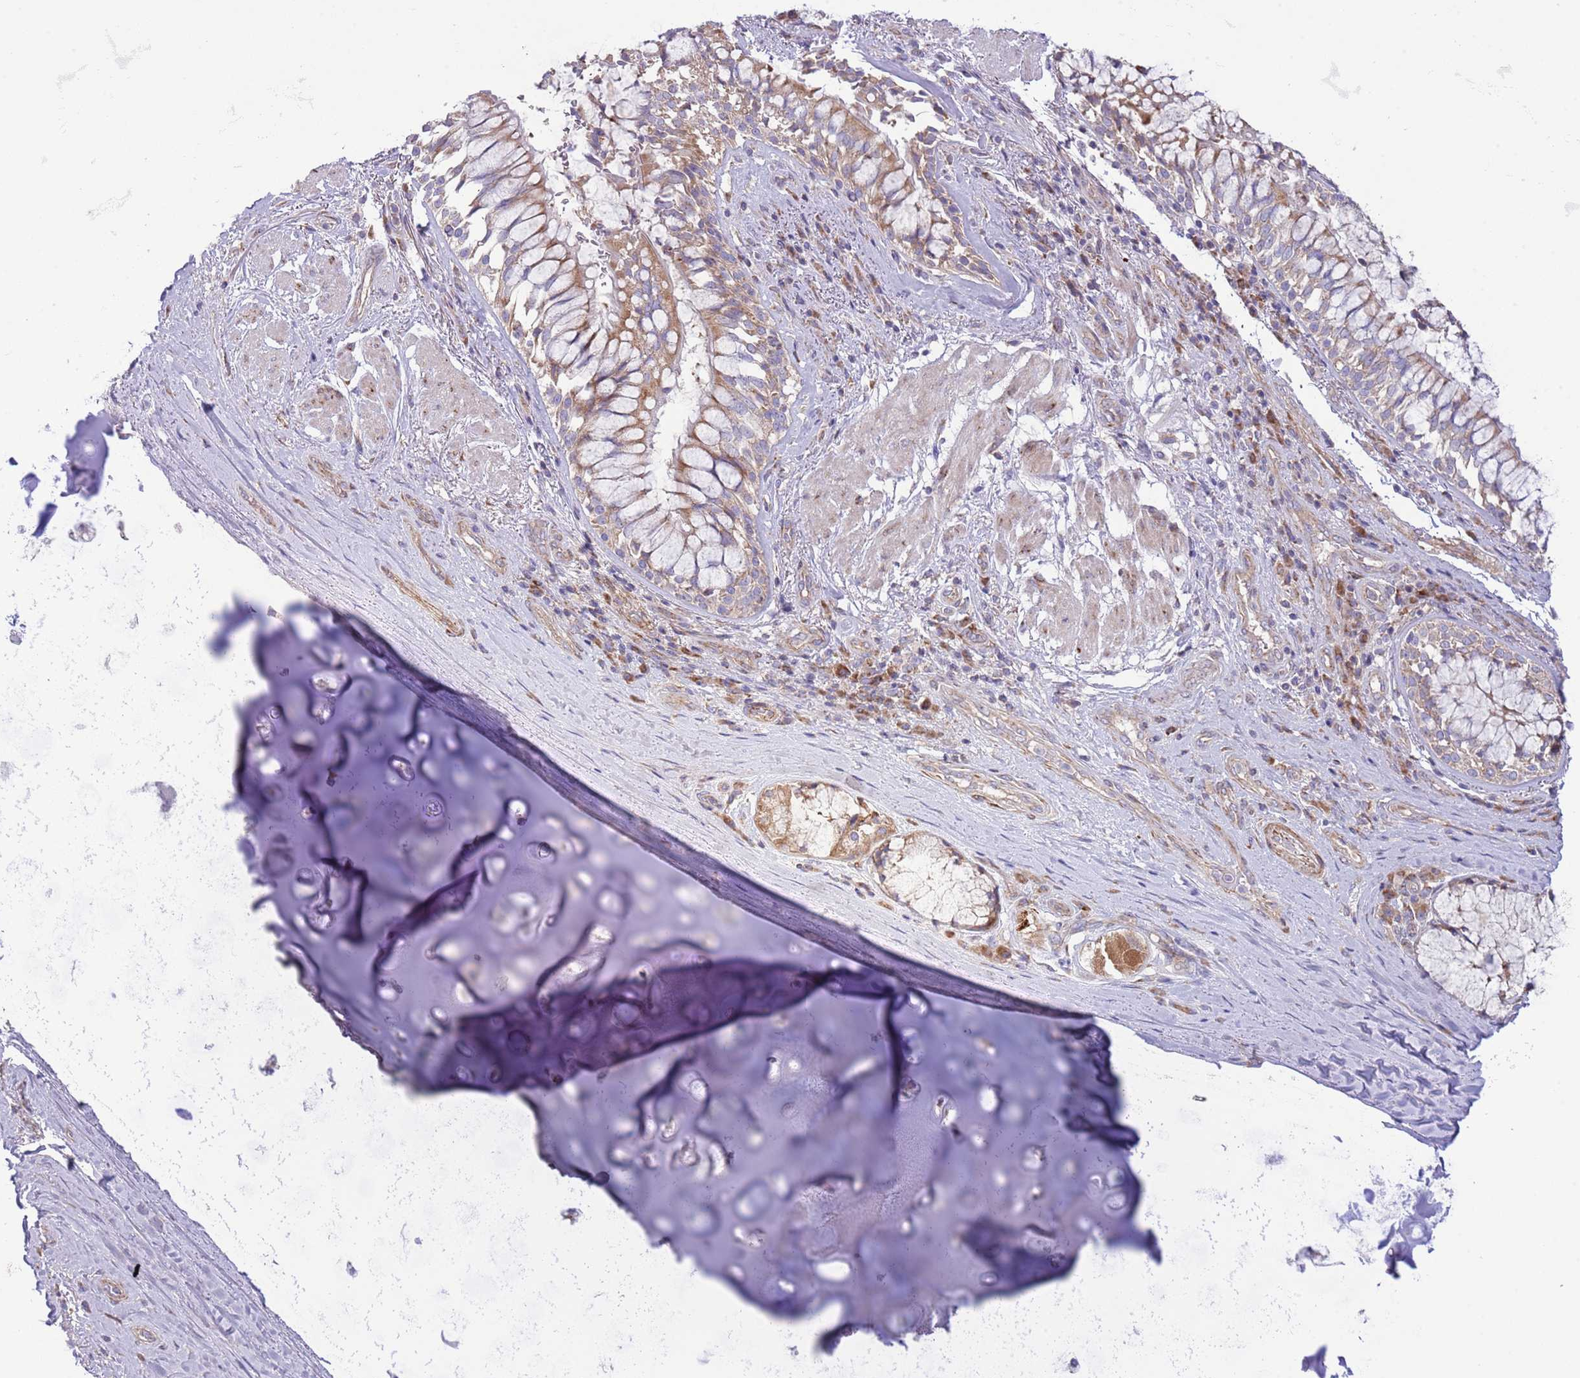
{"staining": {"intensity": "negative", "quantity": "none", "location": "none"}, "tissue": "adipose tissue", "cell_type": "Adipocytes", "image_type": "normal", "snomed": [{"axis": "morphology", "description": "Normal tissue, NOS"}, {"axis": "morphology", "description": "Squamous cell carcinoma, NOS"}, {"axis": "topography", "description": "Bronchus"}, {"axis": "topography", "description": "Lung"}], "caption": "DAB (3,3'-diaminobenzidine) immunohistochemical staining of unremarkable adipose tissue reveals no significant expression in adipocytes. Nuclei are stained in blue.", "gene": "TOMM5", "patient": {"sex": "male", "age": 64}}